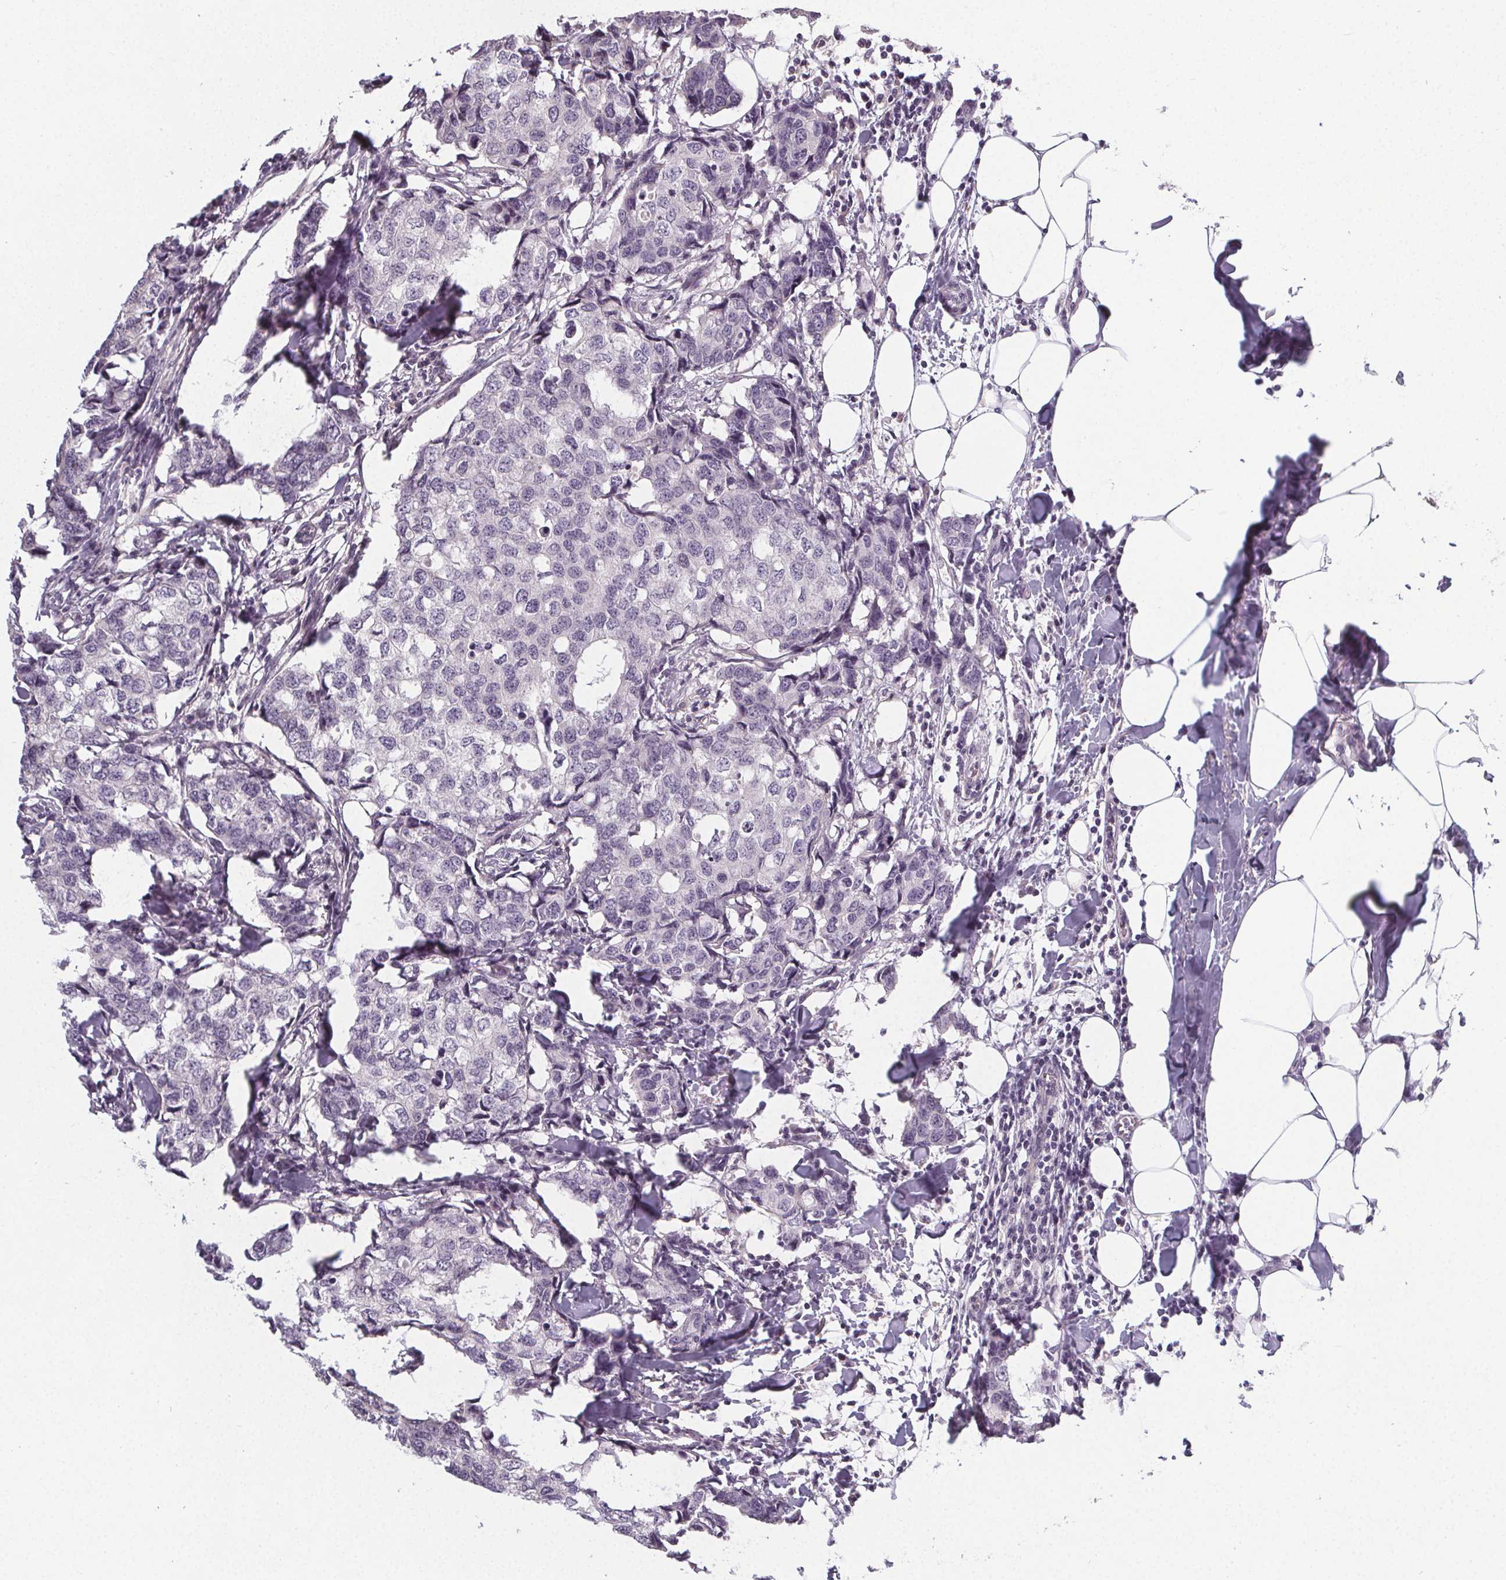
{"staining": {"intensity": "negative", "quantity": "none", "location": "none"}, "tissue": "breast cancer", "cell_type": "Tumor cells", "image_type": "cancer", "snomed": [{"axis": "morphology", "description": "Duct carcinoma"}, {"axis": "topography", "description": "Breast"}], "caption": "This is a image of IHC staining of breast invasive ductal carcinoma, which shows no positivity in tumor cells. (Stains: DAB (3,3'-diaminobenzidine) immunohistochemistry with hematoxylin counter stain, Microscopy: brightfield microscopy at high magnification).", "gene": "SLC26A2", "patient": {"sex": "female", "age": 27}}